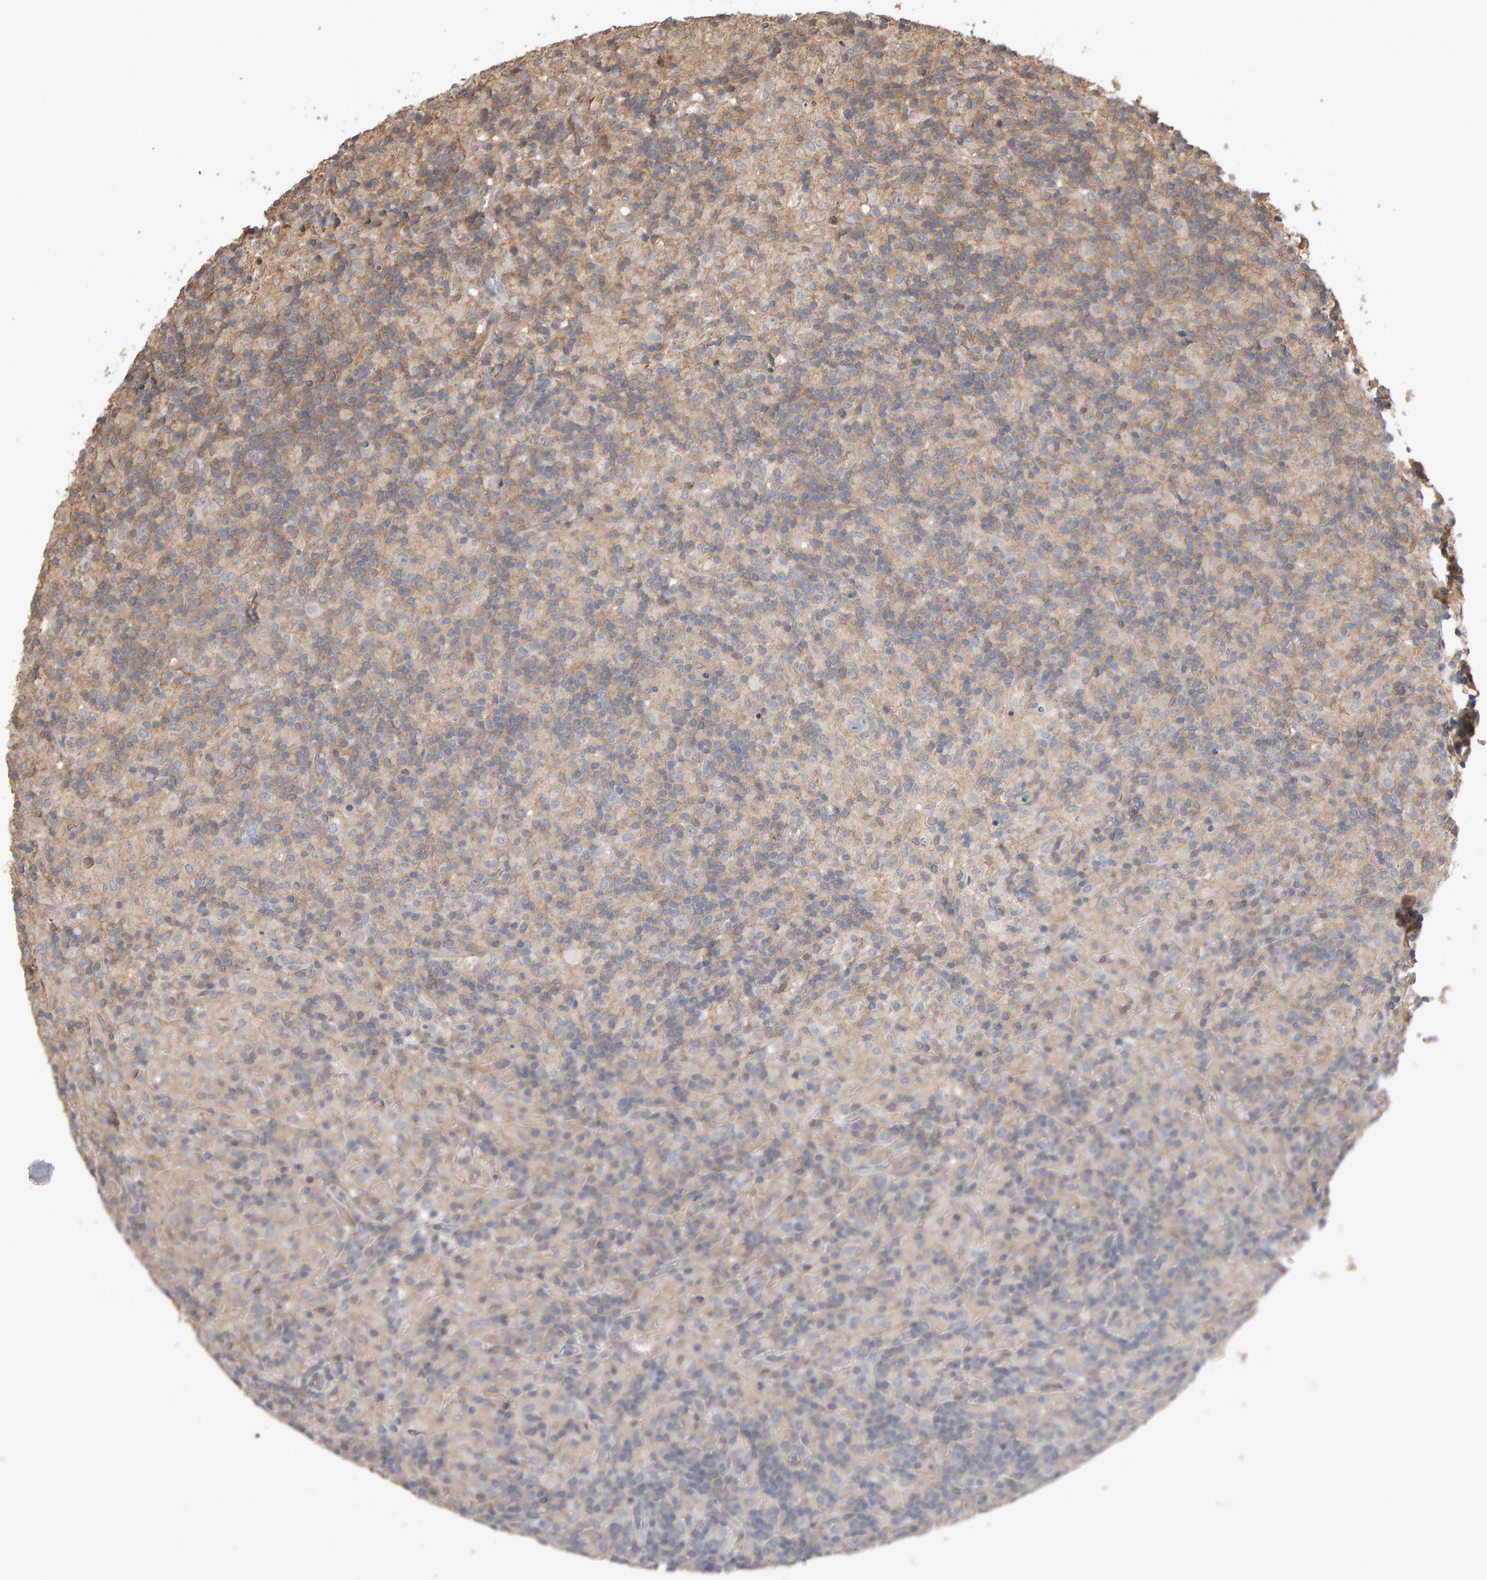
{"staining": {"intensity": "negative", "quantity": "none", "location": "none"}, "tissue": "lymphoma", "cell_type": "Tumor cells", "image_type": "cancer", "snomed": [{"axis": "morphology", "description": "Hodgkin's disease, NOS"}, {"axis": "topography", "description": "Lymph node"}], "caption": "Immunohistochemistry image of lymphoma stained for a protein (brown), which demonstrates no staining in tumor cells. (DAB (3,3'-diaminobenzidine) immunohistochemistry visualized using brightfield microscopy, high magnification).", "gene": "SCRIB", "patient": {"sex": "male", "age": 70}}